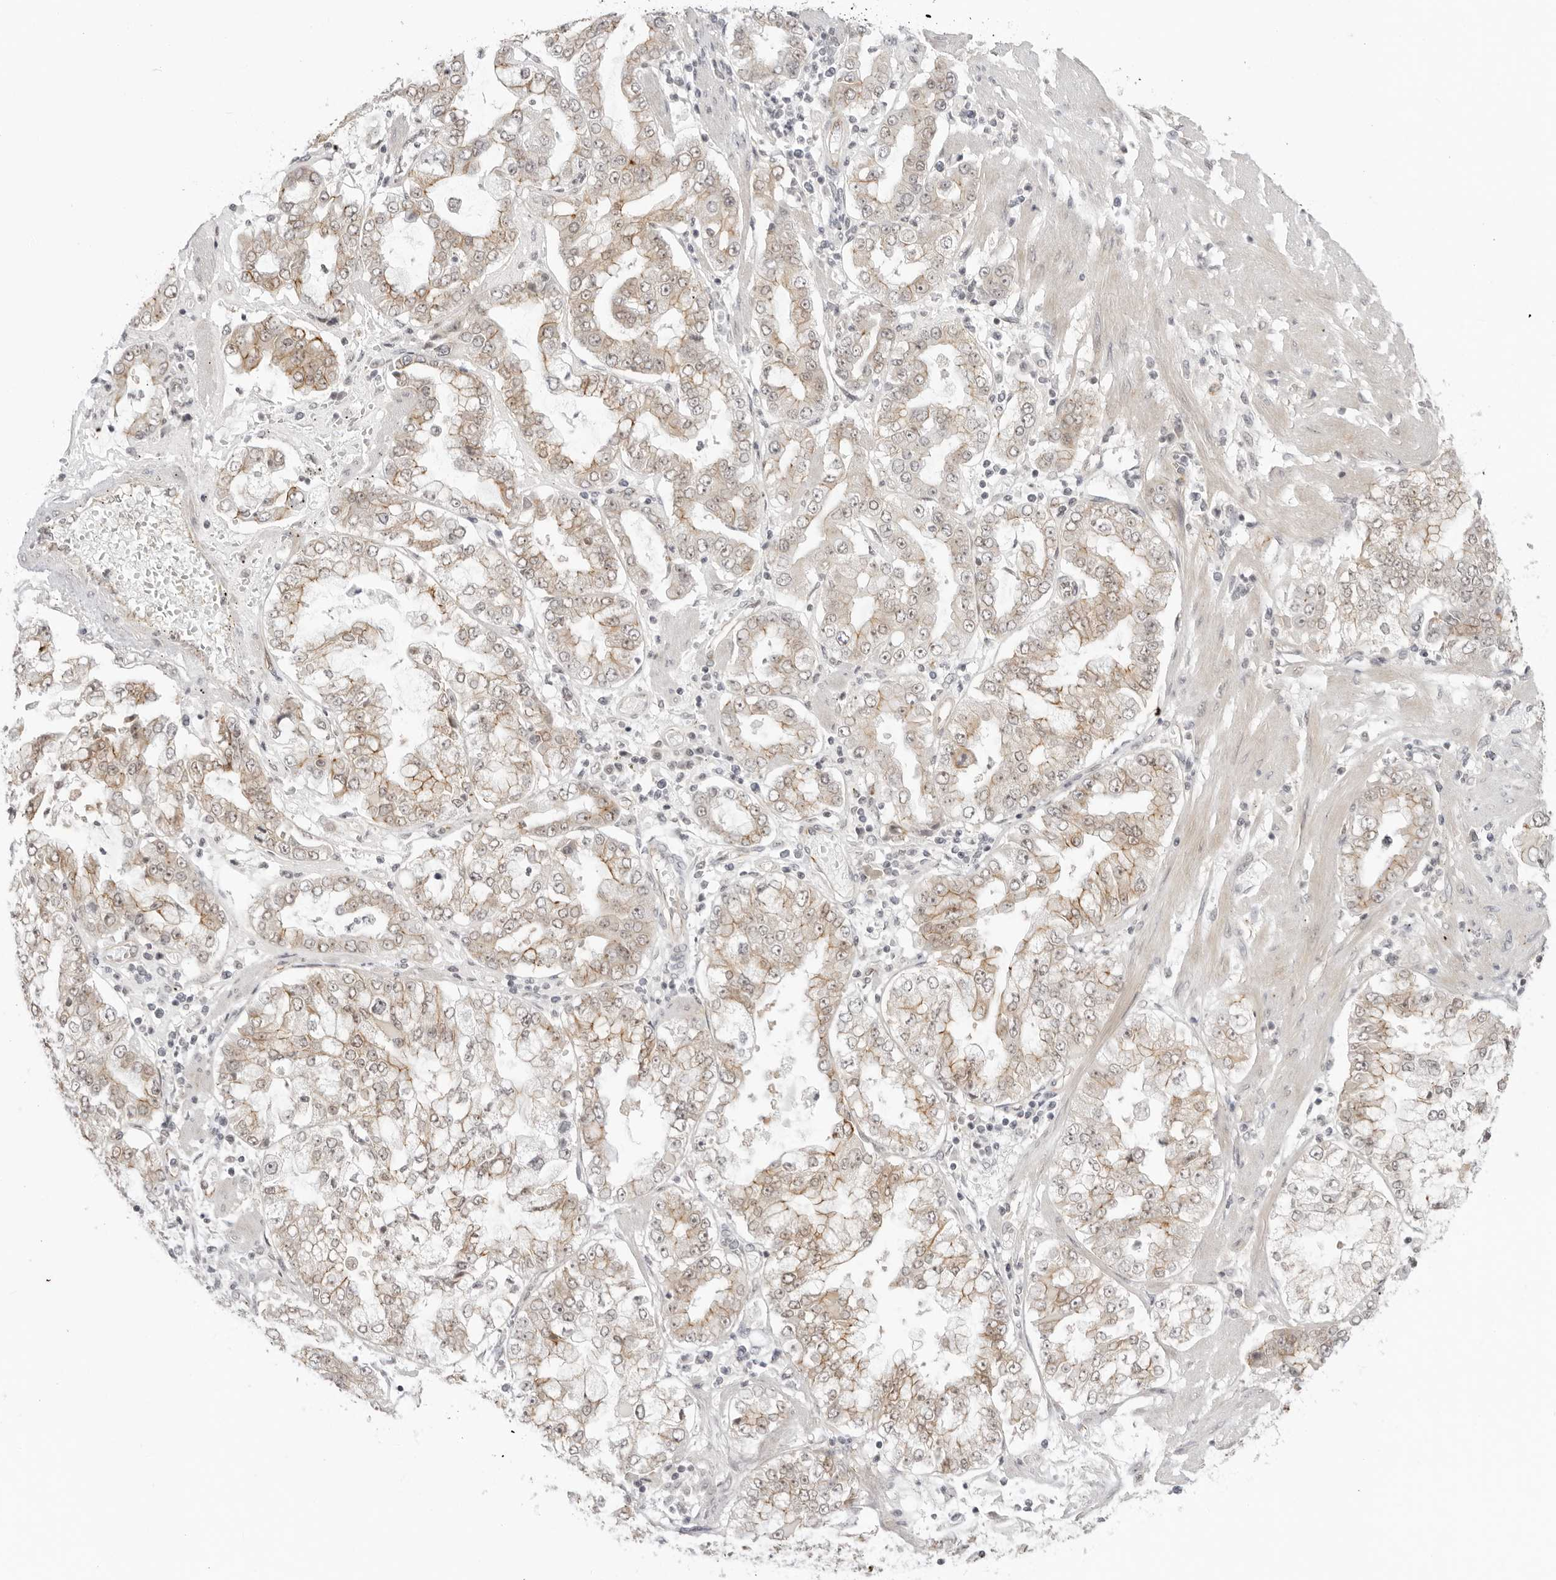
{"staining": {"intensity": "moderate", "quantity": ">75%", "location": "cytoplasmic/membranous"}, "tissue": "stomach cancer", "cell_type": "Tumor cells", "image_type": "cancer", "snomed": [{"axis": "morphology", "description": "Adenocarcinoma, NOS"}, {"axis": "topography", "description": "Stomach"}], "caption": "Brown immunohistochemical staining in human stomach cancer (adenocarcinoma) demonstrates moderate cytoplasmic/membranous positivity in about >75% of tumor cells.", "gene": "TRAPPC3", "patient": {"sex": "male", "age": 76}}